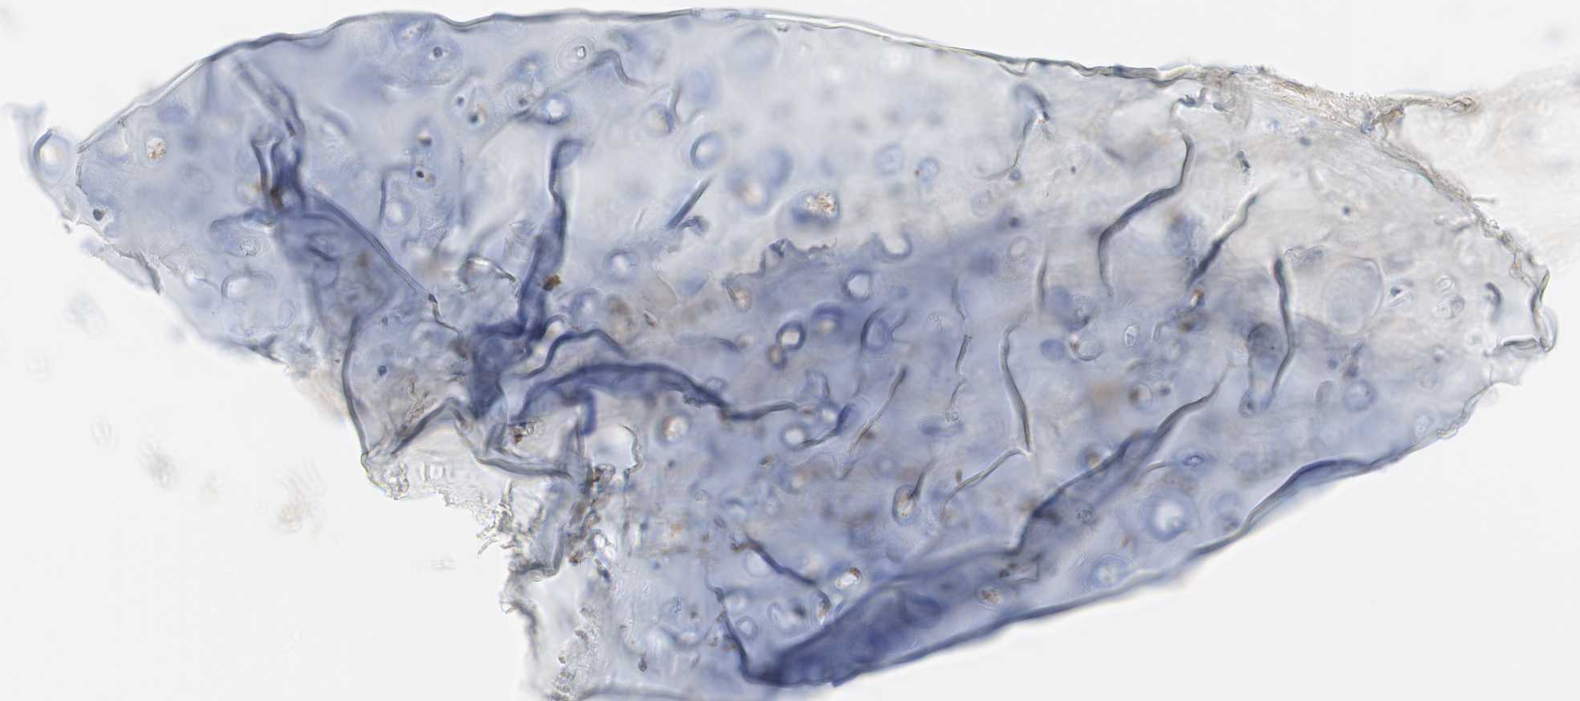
{"staining": {"intensity": "weak", "quantity": "25%-75%", "location": "cytoplasmic/membranous"}, "tissue": "adipose tissue", "cell_type": "Adipocytes", "image_type": "normal", "snomed": [{"axis": "morphology", "description": "Normal tissue, NOS"}, {"axis": "topography", "description": "Cartilage tissue"}, {"axis": "topography", "description": "Bronchus"}], "caption": "Immunohistochemical staining of unremarkable human adipose tissue reveals weak cytoplasmic/membranous protein positivity in about 25%-75% of adipocytes. Ihc stains the protein in brown and the nuclei are stained blue.", "gene": "ATP6V1G1", "patient": {"sex": "female", "age": 73}}